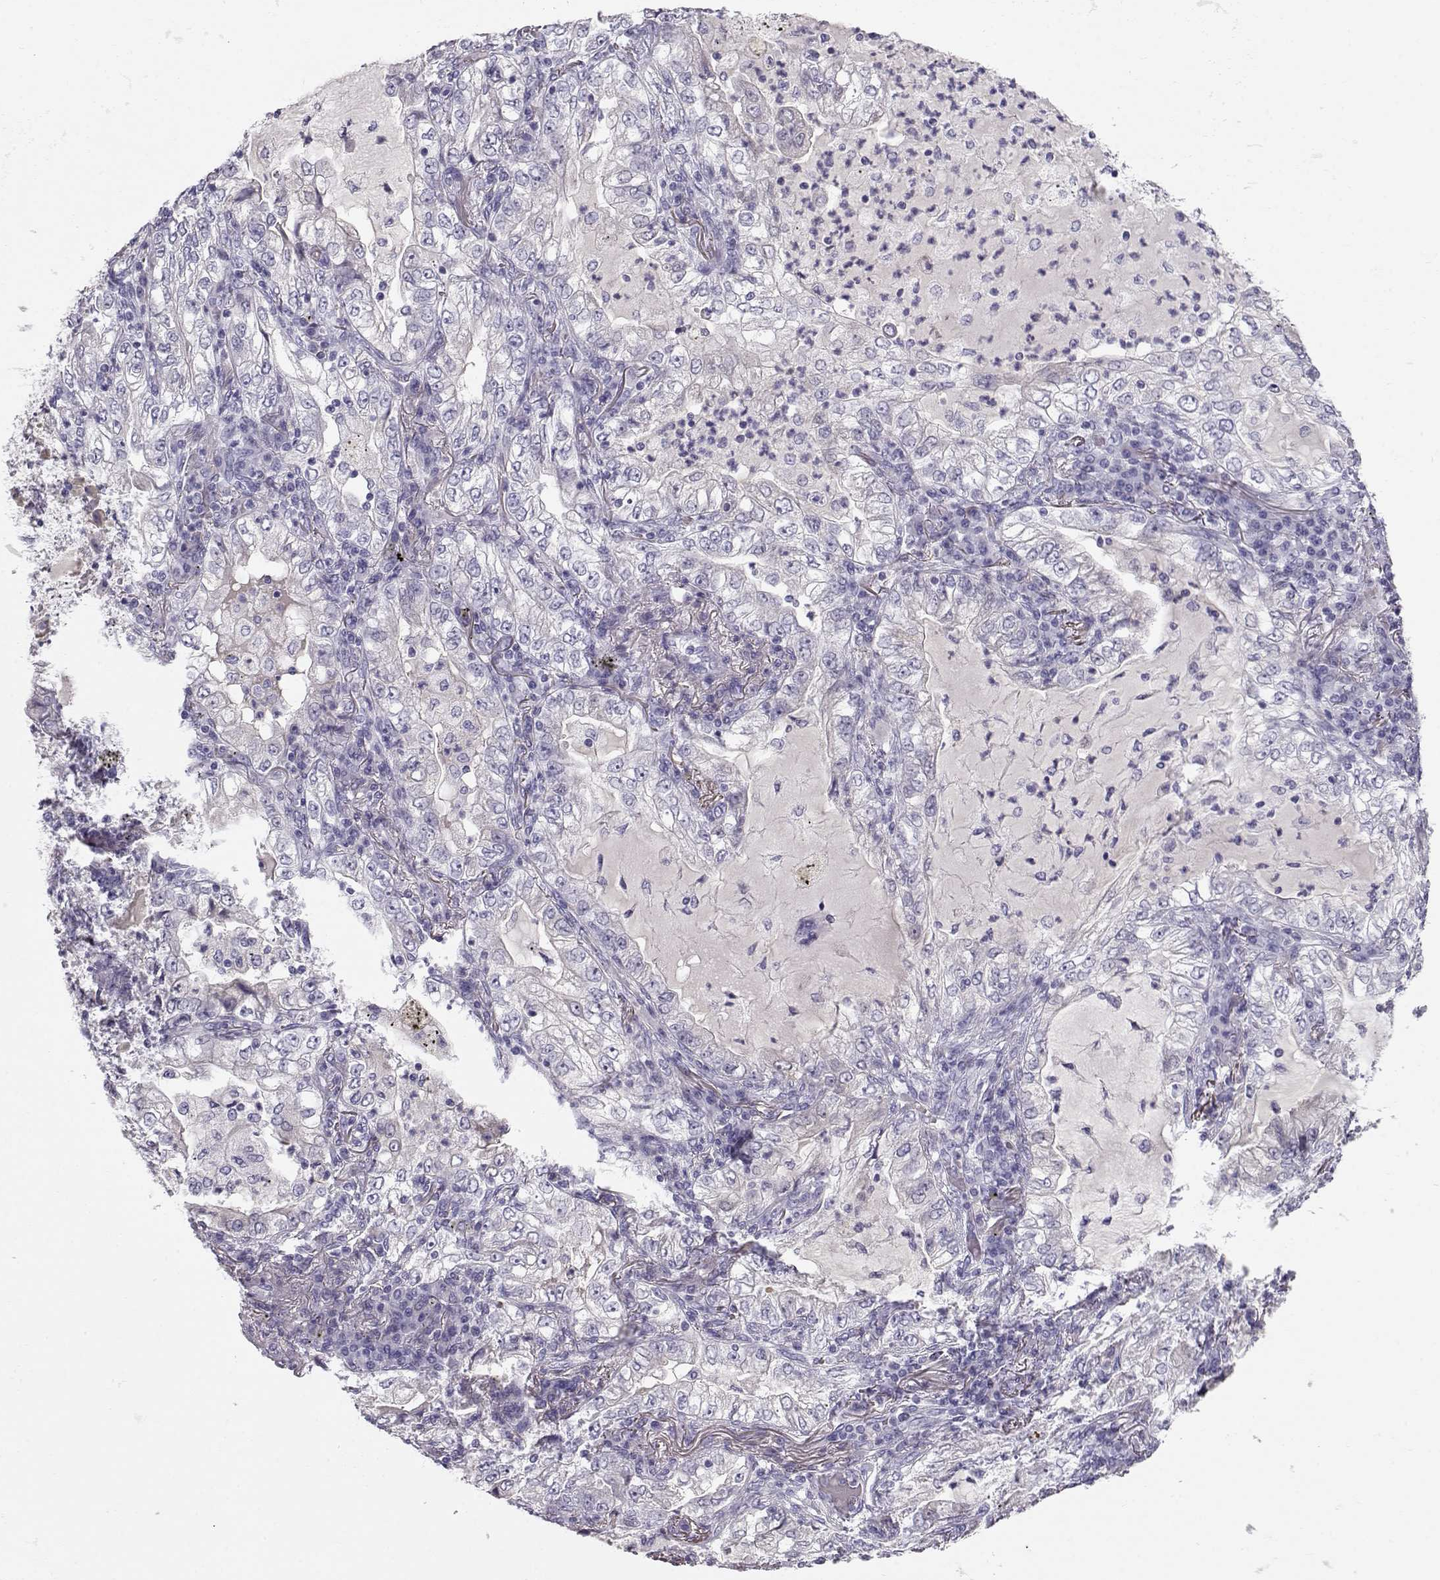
{"staining": {"intensity": "negative", "quantity": "none", "location": "none"}, "tissue": "lung cancer", "cell_type": "Tumor cells", "image_type": "cancer", "snomed": [{"axis": "morphology", "description": "Adenocarcinoma, NOS"}, {"axis": "topography", "description": "Lung"}], "caption": "A micrograph of adenocarcinoma (lung) stained for a protein exhibits no brown staining in tumor cells. (Stains: DAB (3,3'-diaminobenzidine) IHC with hematoxylin counter stain, Microscopy: brightfield microscopy at high magnification).", "gene": "GPR26", "patient": {"sex": "female", "age": 73}}